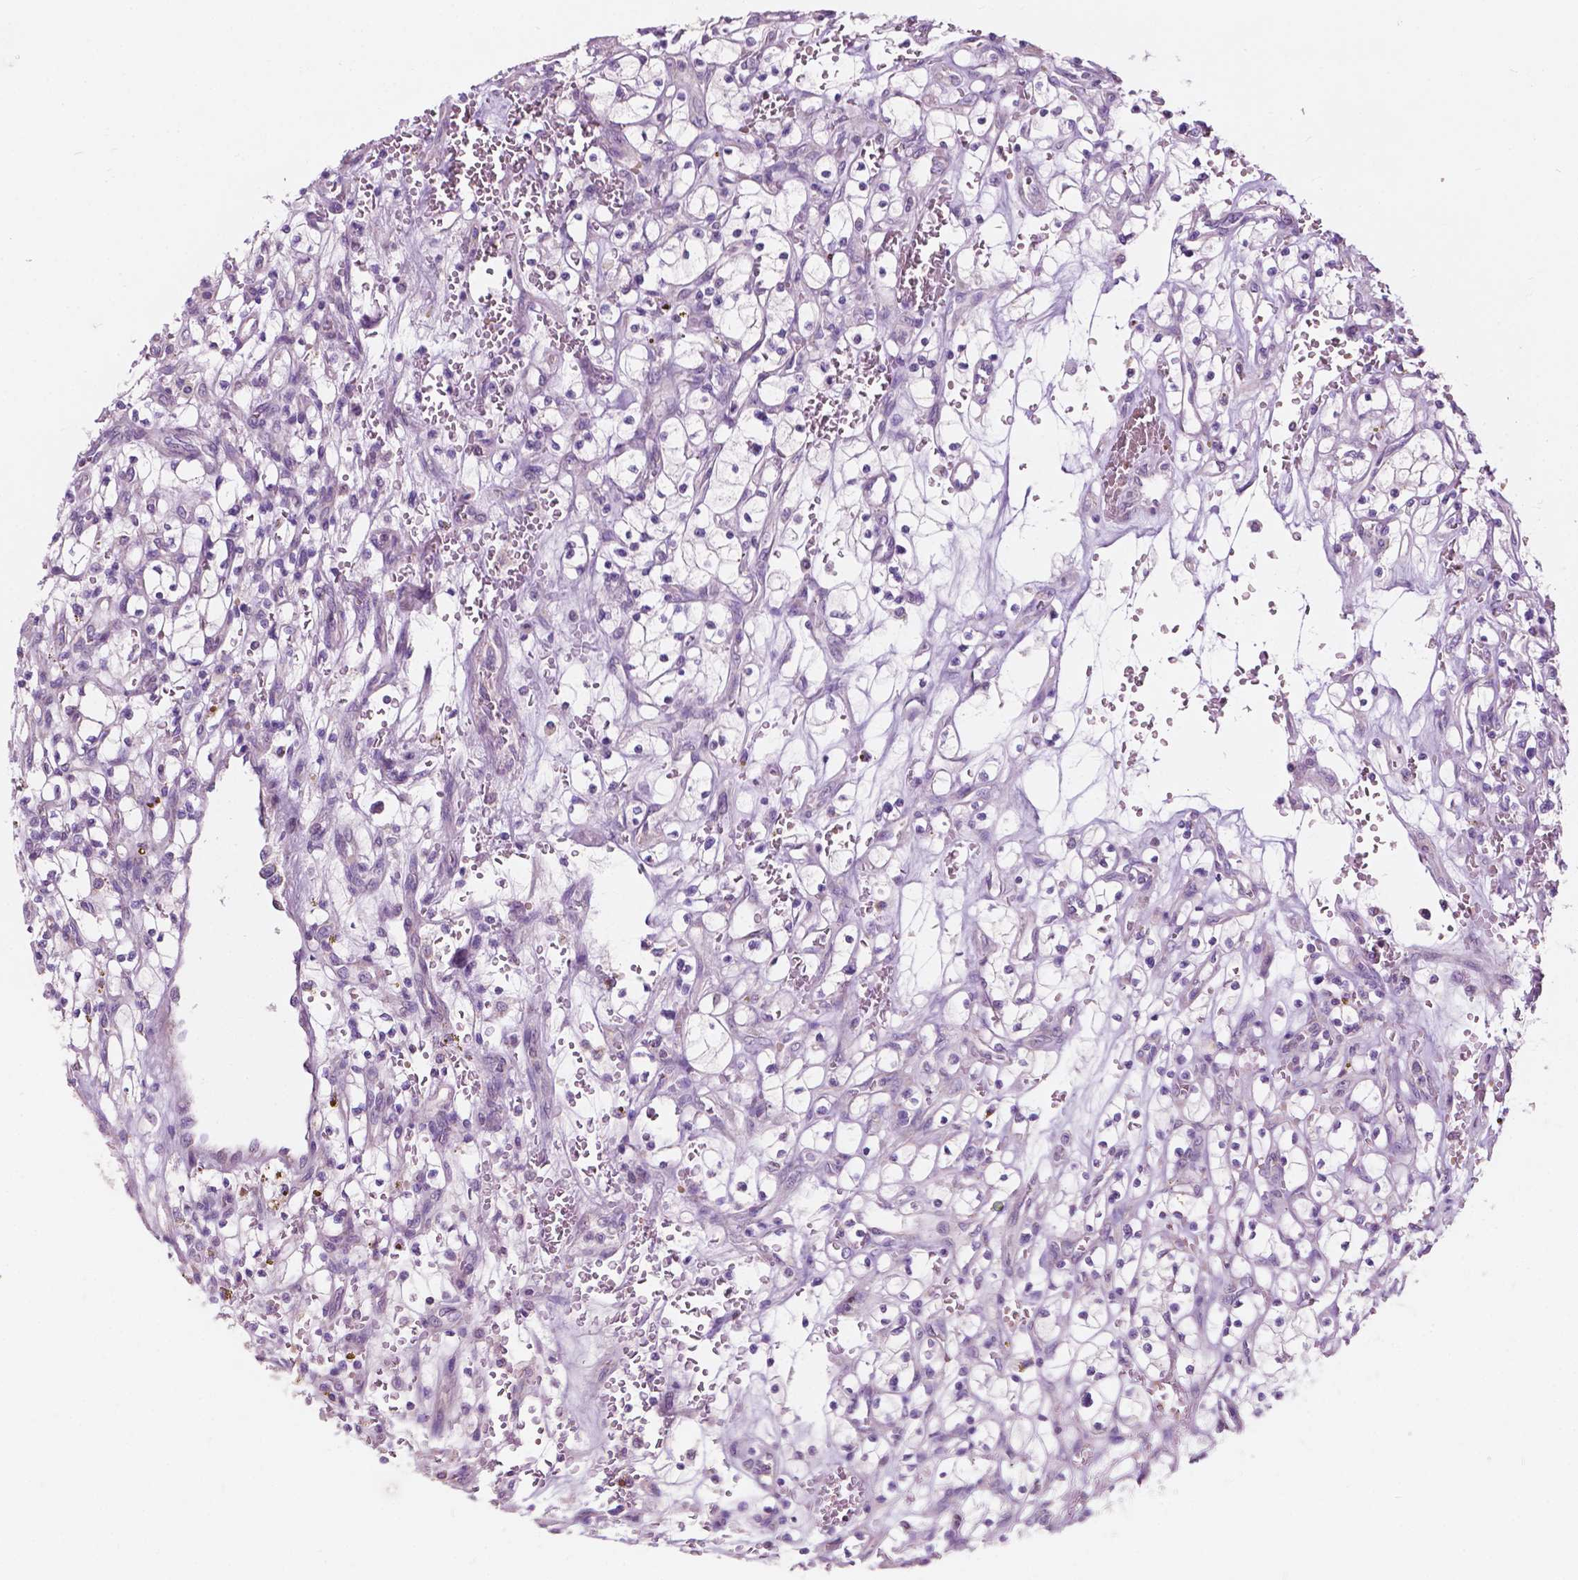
{"staining": {"intensity": "negative", "quantity": "none", "location": "none"}, "tissue": "renal cancer", "cell_type": "Tumor cells", "image_type": "cancer", "snomed": [{"axis": "morphology", "description": "Adenocarcinoma, NOS"}, {"axis": "topography", "description": "Kidney"}], "caption": "Tumor cells show no significant positivity in adenocarcinoma (renal).", "gene": "NDUFS1", "patient": {"sex": "female", "age": 64}}